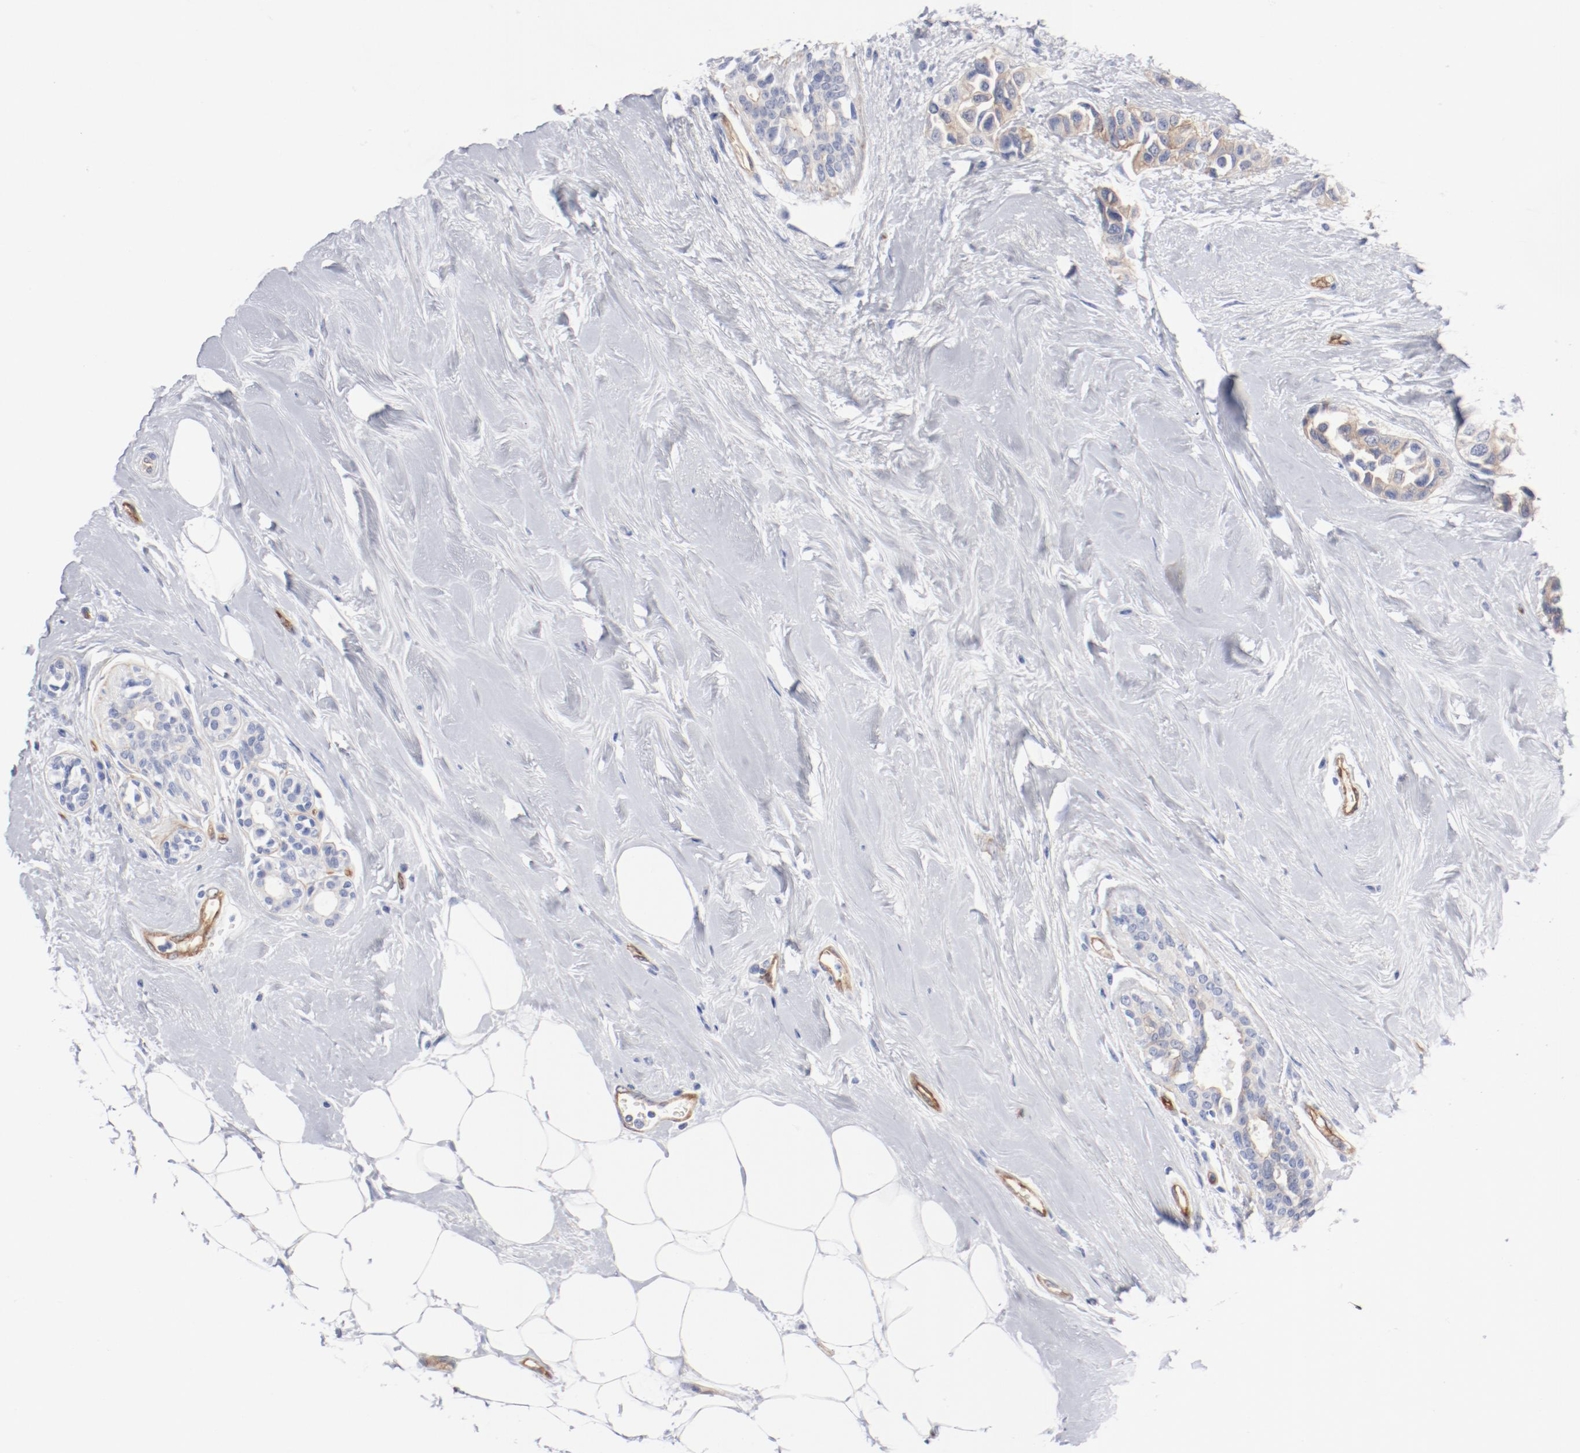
{"staining": {"intensity": "moderate", "quantity": "25%-75%", "location": "cytoplasmic/membranous"}, "tissue": "breast cancer", "cell_type": "Tumor cells", "image_type": "cancer", "snomed": [{"axis": "morphology", "description": "Duct carcinoma"}, {"axis": "topography", "description": "Breast"}], "caption": "Invasive ductal carcinoma (breast) was stained to show a protein in brown. There is medium levels of moderate cytoplasmic/membranous staining in about 25%-75% of tumor cells.", "gene": "SHANK3", "patient": {"sex": "female", "age": 51}}